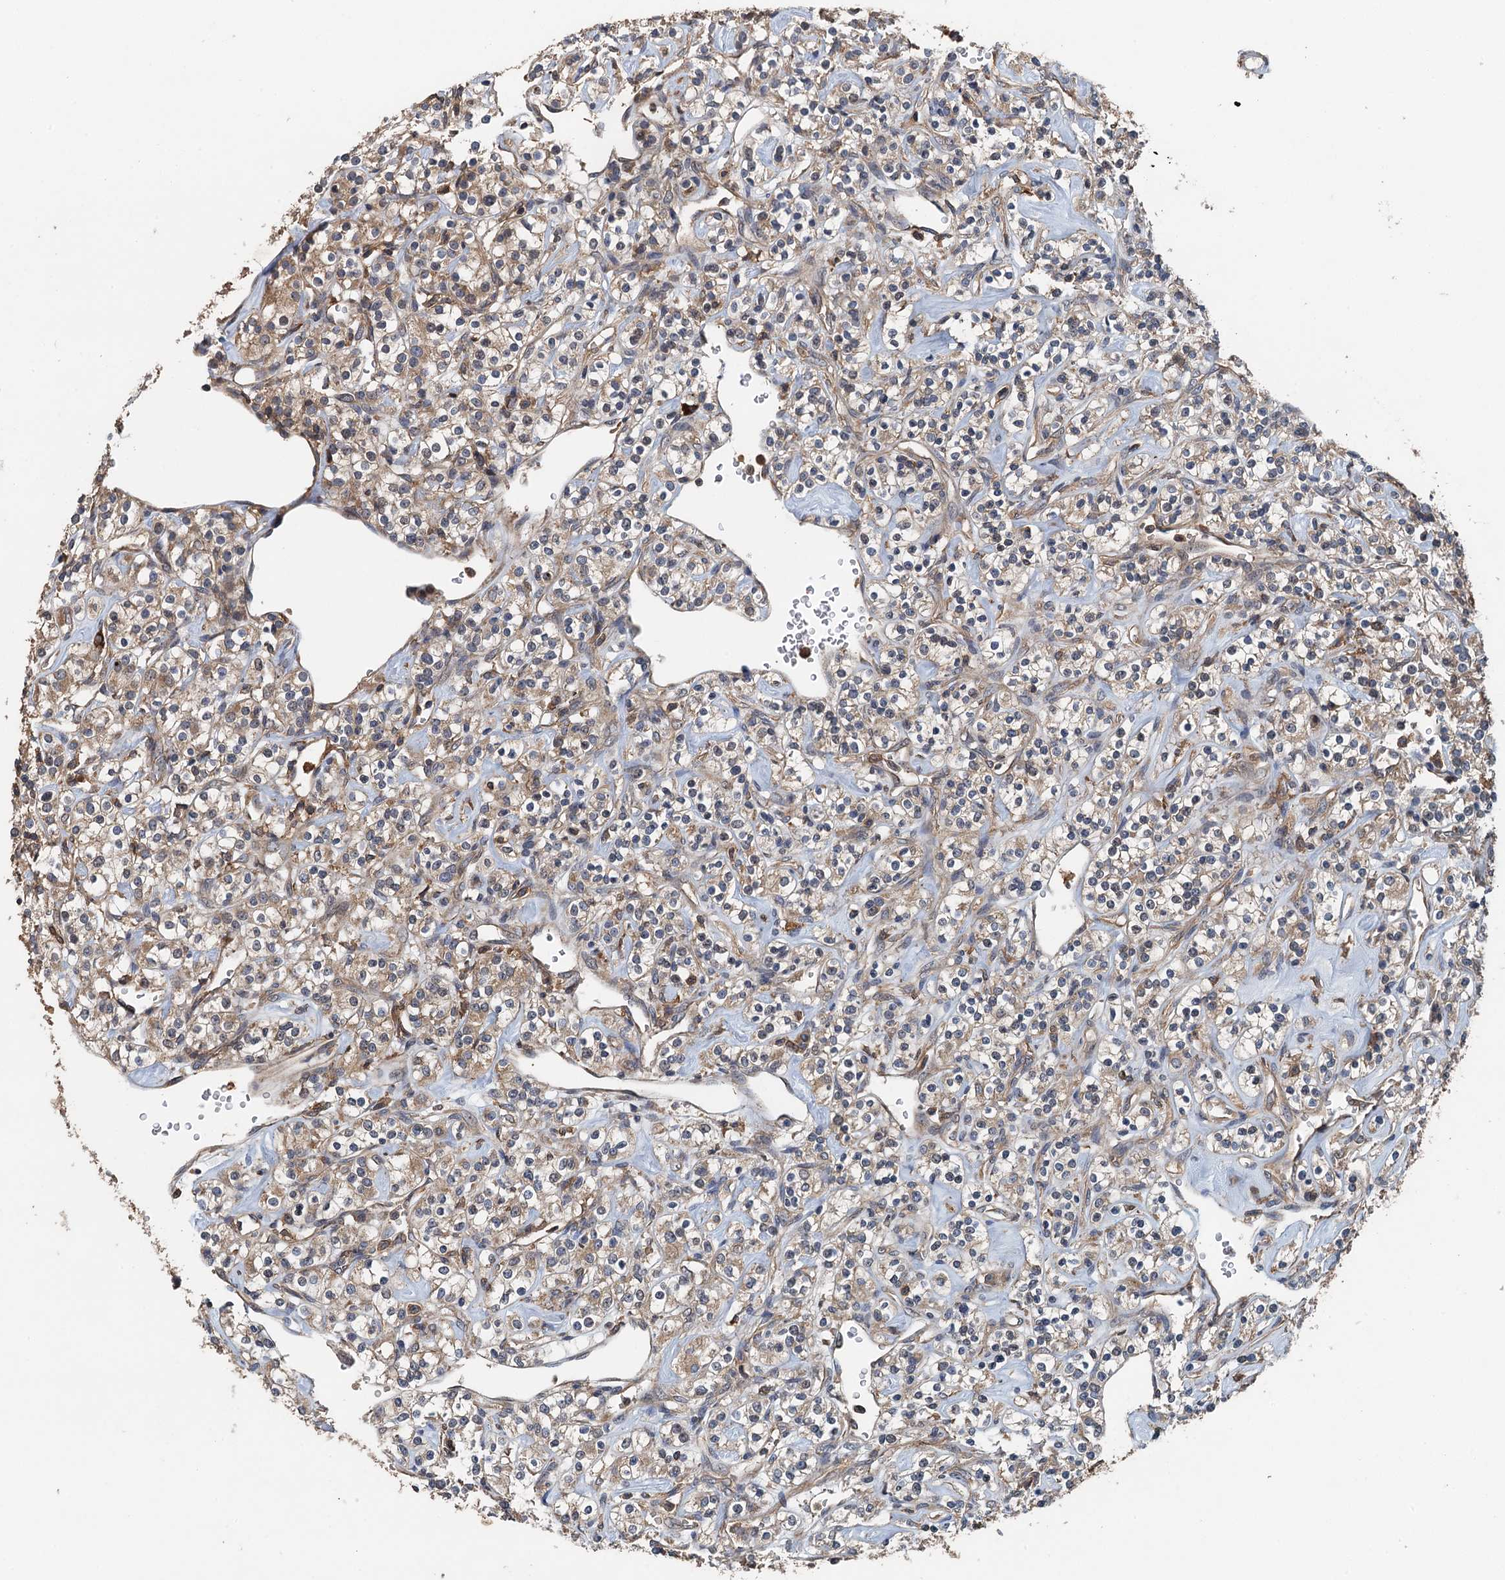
{"staining": {"intensity": "weak", "quantity": "25%-75%", "location": "cytoplasmic/membranous"}, "tissue": "renal cancer", "cell_type": "Tumor cells", "image_type": "cancer", "snomed": [{"axis": "morphology", "description": "Adenocarcinoma, NOS"}, {"axis": "topography", "description": "Kidney"}], "caption": "A low amount of weak cytoplasmic/membranous expression is seen in about 25%-75% of tumor cells in adenocarcinoma (renal) tissue. (IHC, brightfield microscopy, high magnification).", "gene": "BORCS5", "patient": {"sex": "male", "age": 77}}